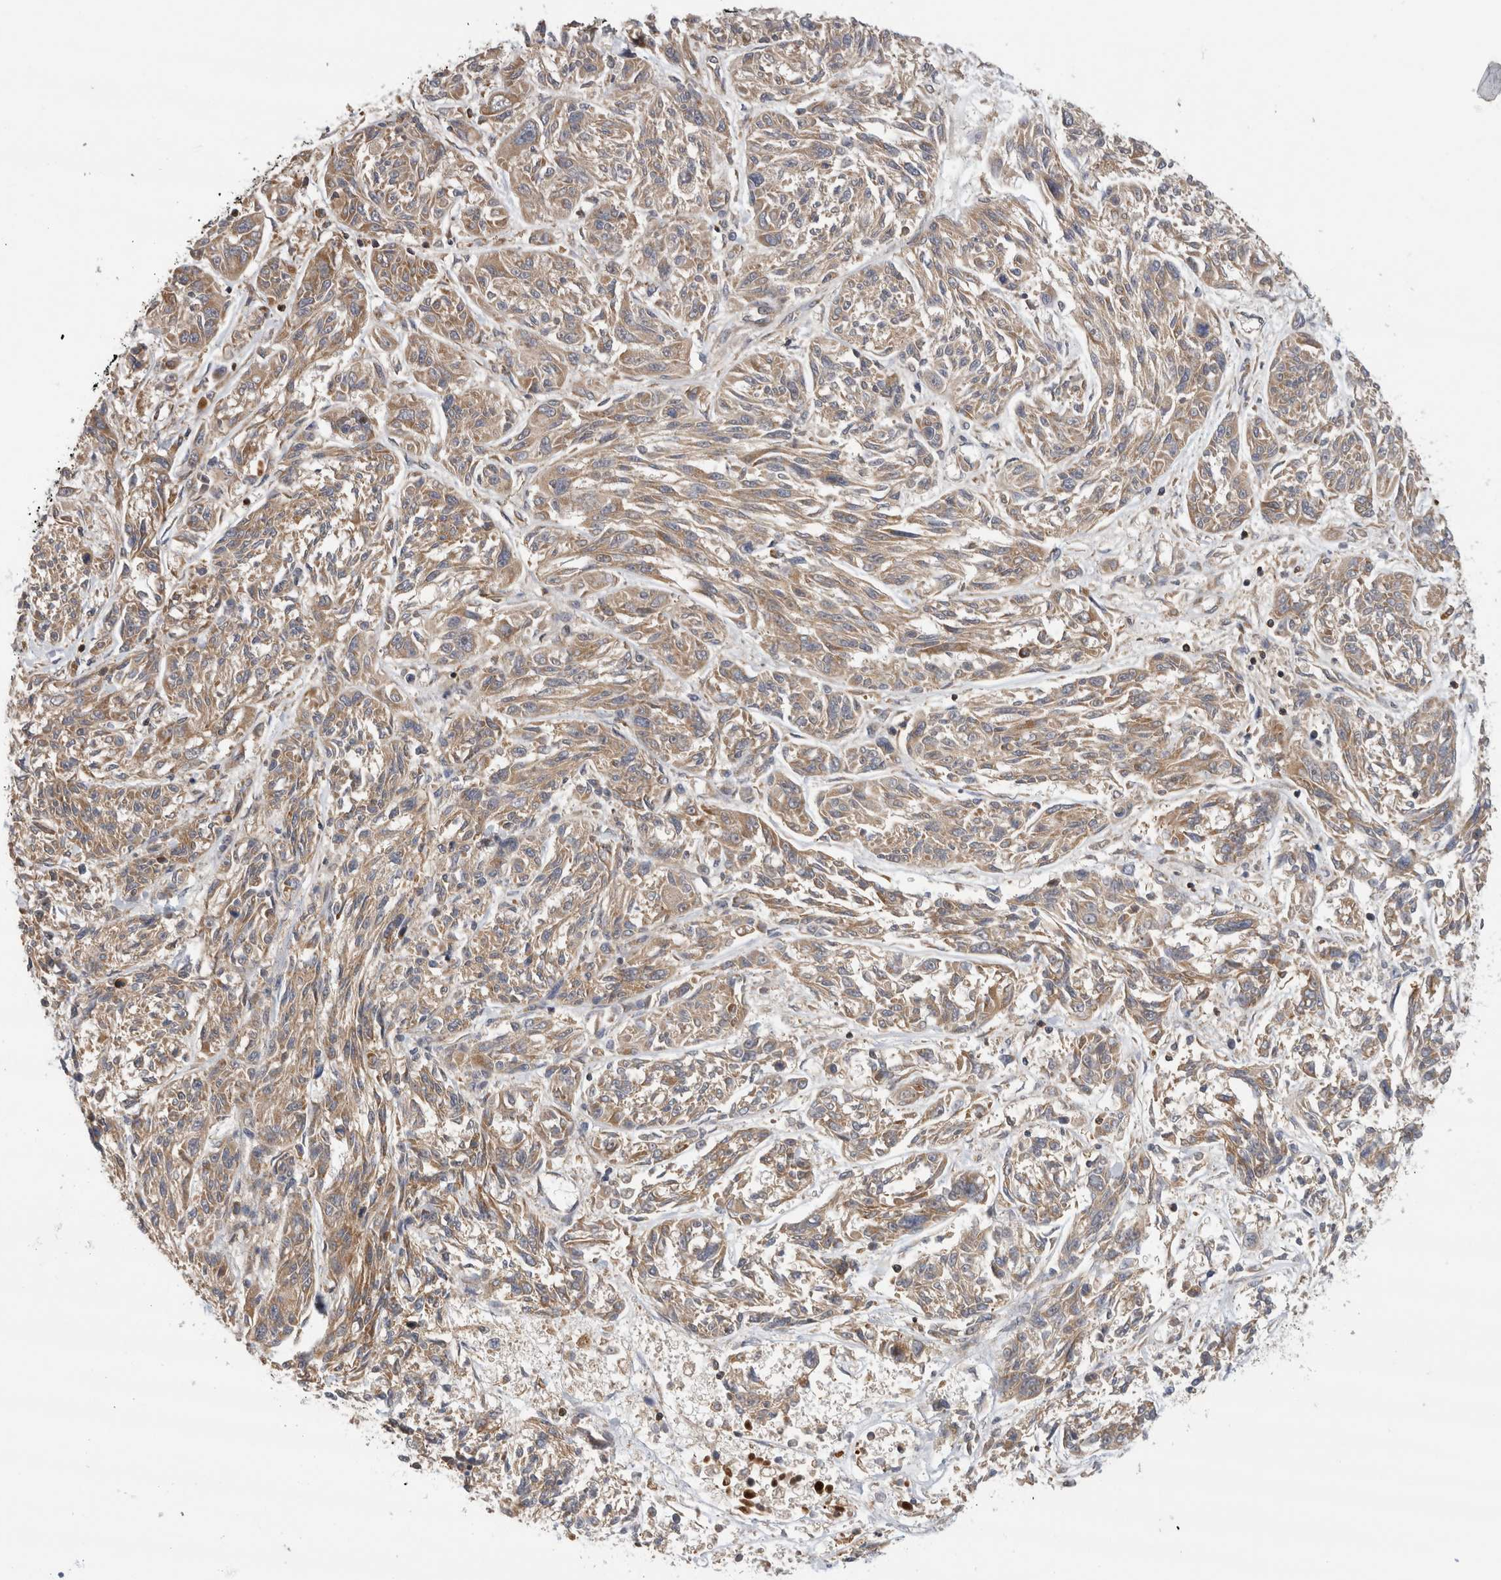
{"staining": {"intensity": "moderate", "quantity": ">75%", "location": "cytoplasmic/membranous"}, "tissue": "melanoma", "cell_type": "Tumor cells", "image_type": "cancer", "snomed": [{"axis": "morphology", "description": "Malignant melanoma, NOS"}, {"axis": "topography", "description": "Skin"}], "caption": "This is an image of IHC staining of melanoma, which shows moderate staining in the cytoplasmic/membranous of tumor cells.", "gene": "GRIK2", "patient": {"sex": "male", "age": 53}}